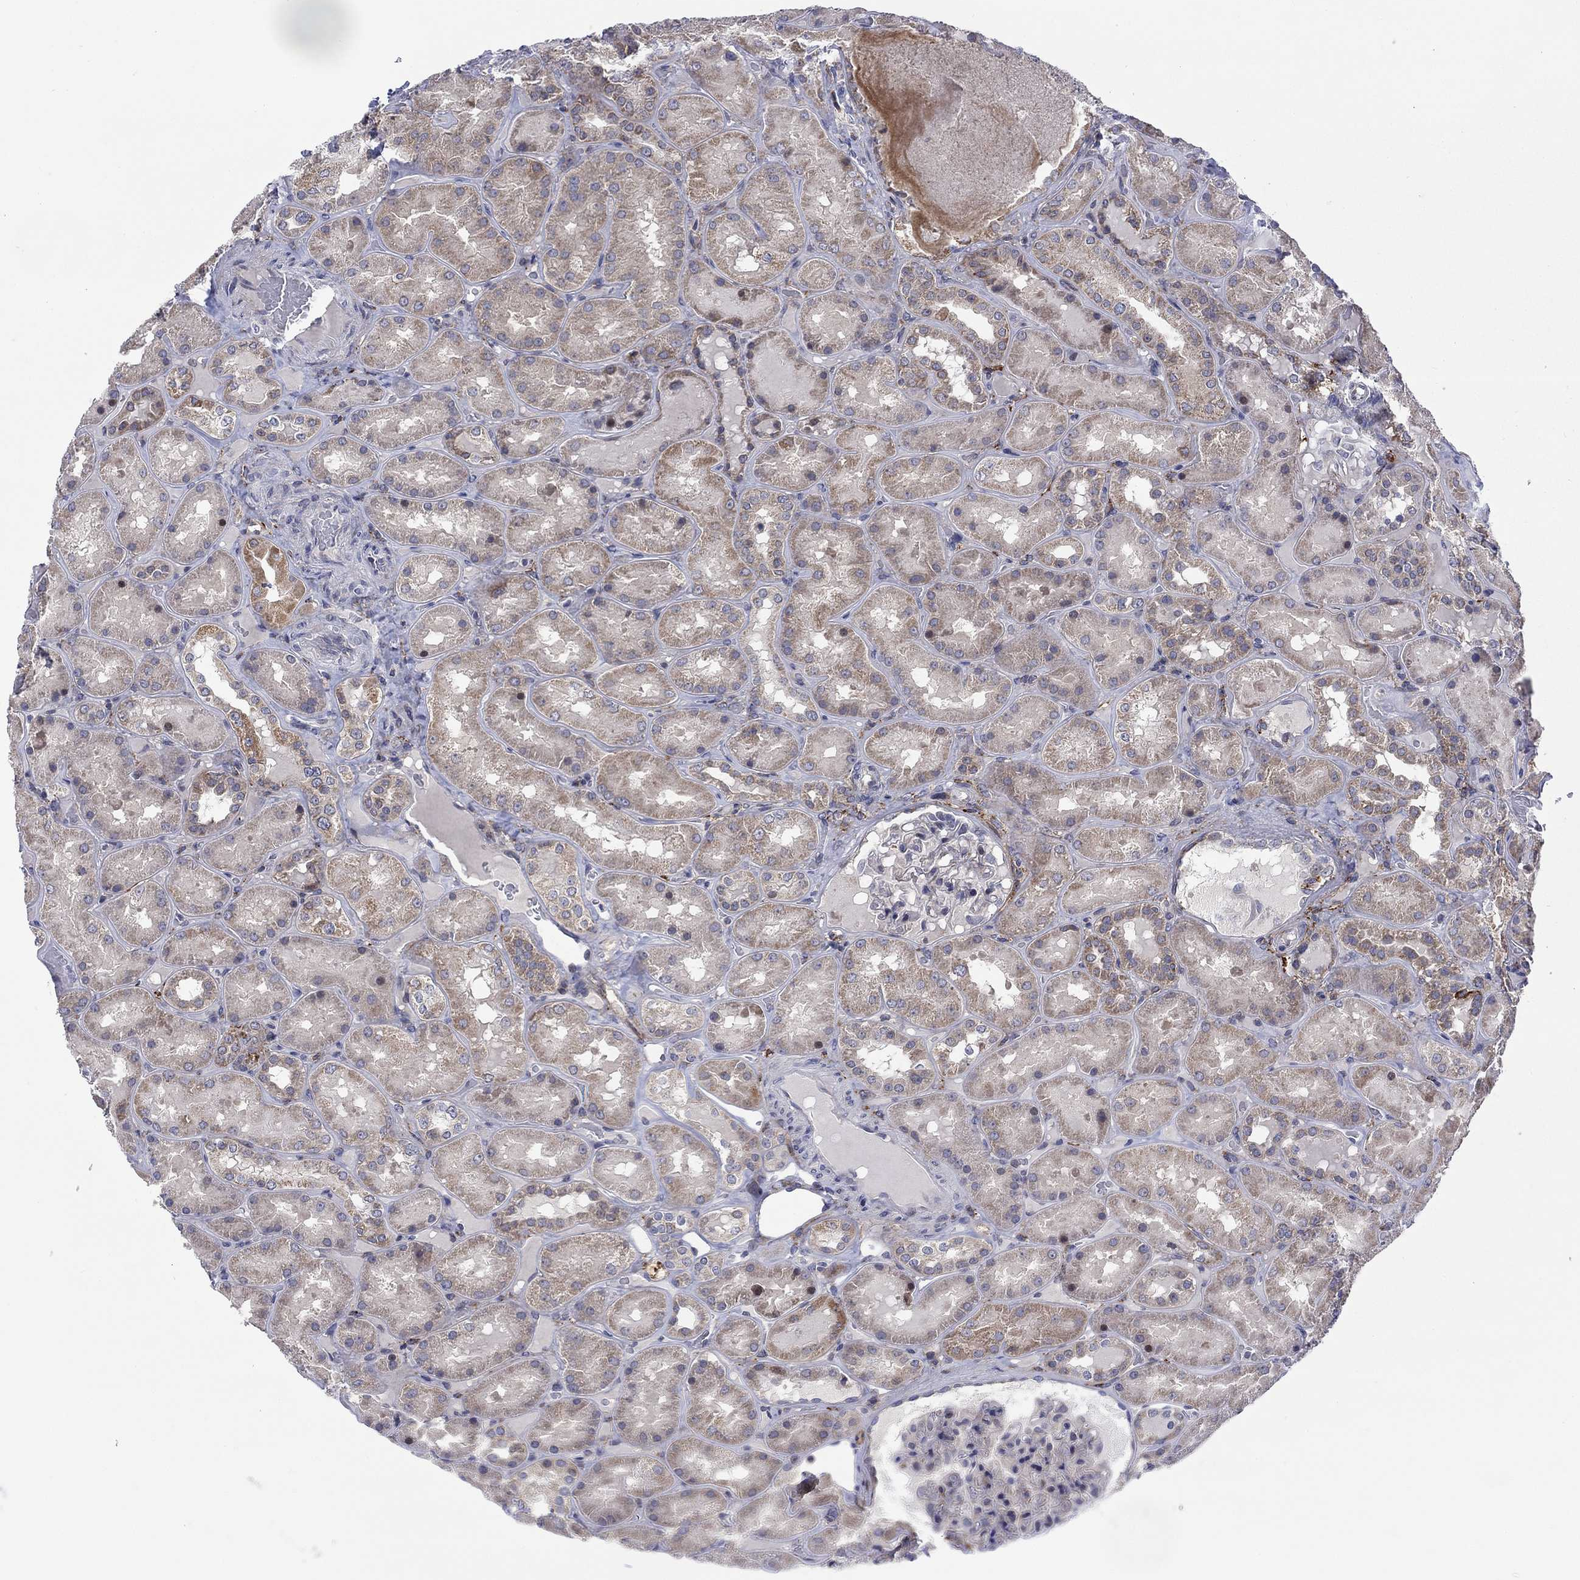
{"staining": {"intensity": "negative", "quantity": "none", "location": "none"}, "tissue": "kidney", "cell_type": "Cells in glomeruli", "image_type": "normal", "snomed": [{"axis": "morphology", "description": "Normal tissue, NOS"}, {"axis": "topography", "description": "Kidney"}], "caption": "Immunohistochemistry (IHC) histopathology image of benign kidney: human kidney stained with DAB (3,3'-diaminobenzidine) exhibits no significant protein positivity in cells in glomeruli.", "gene": "SLC35F2", "patient": {"sex": "male", "age": 73}}